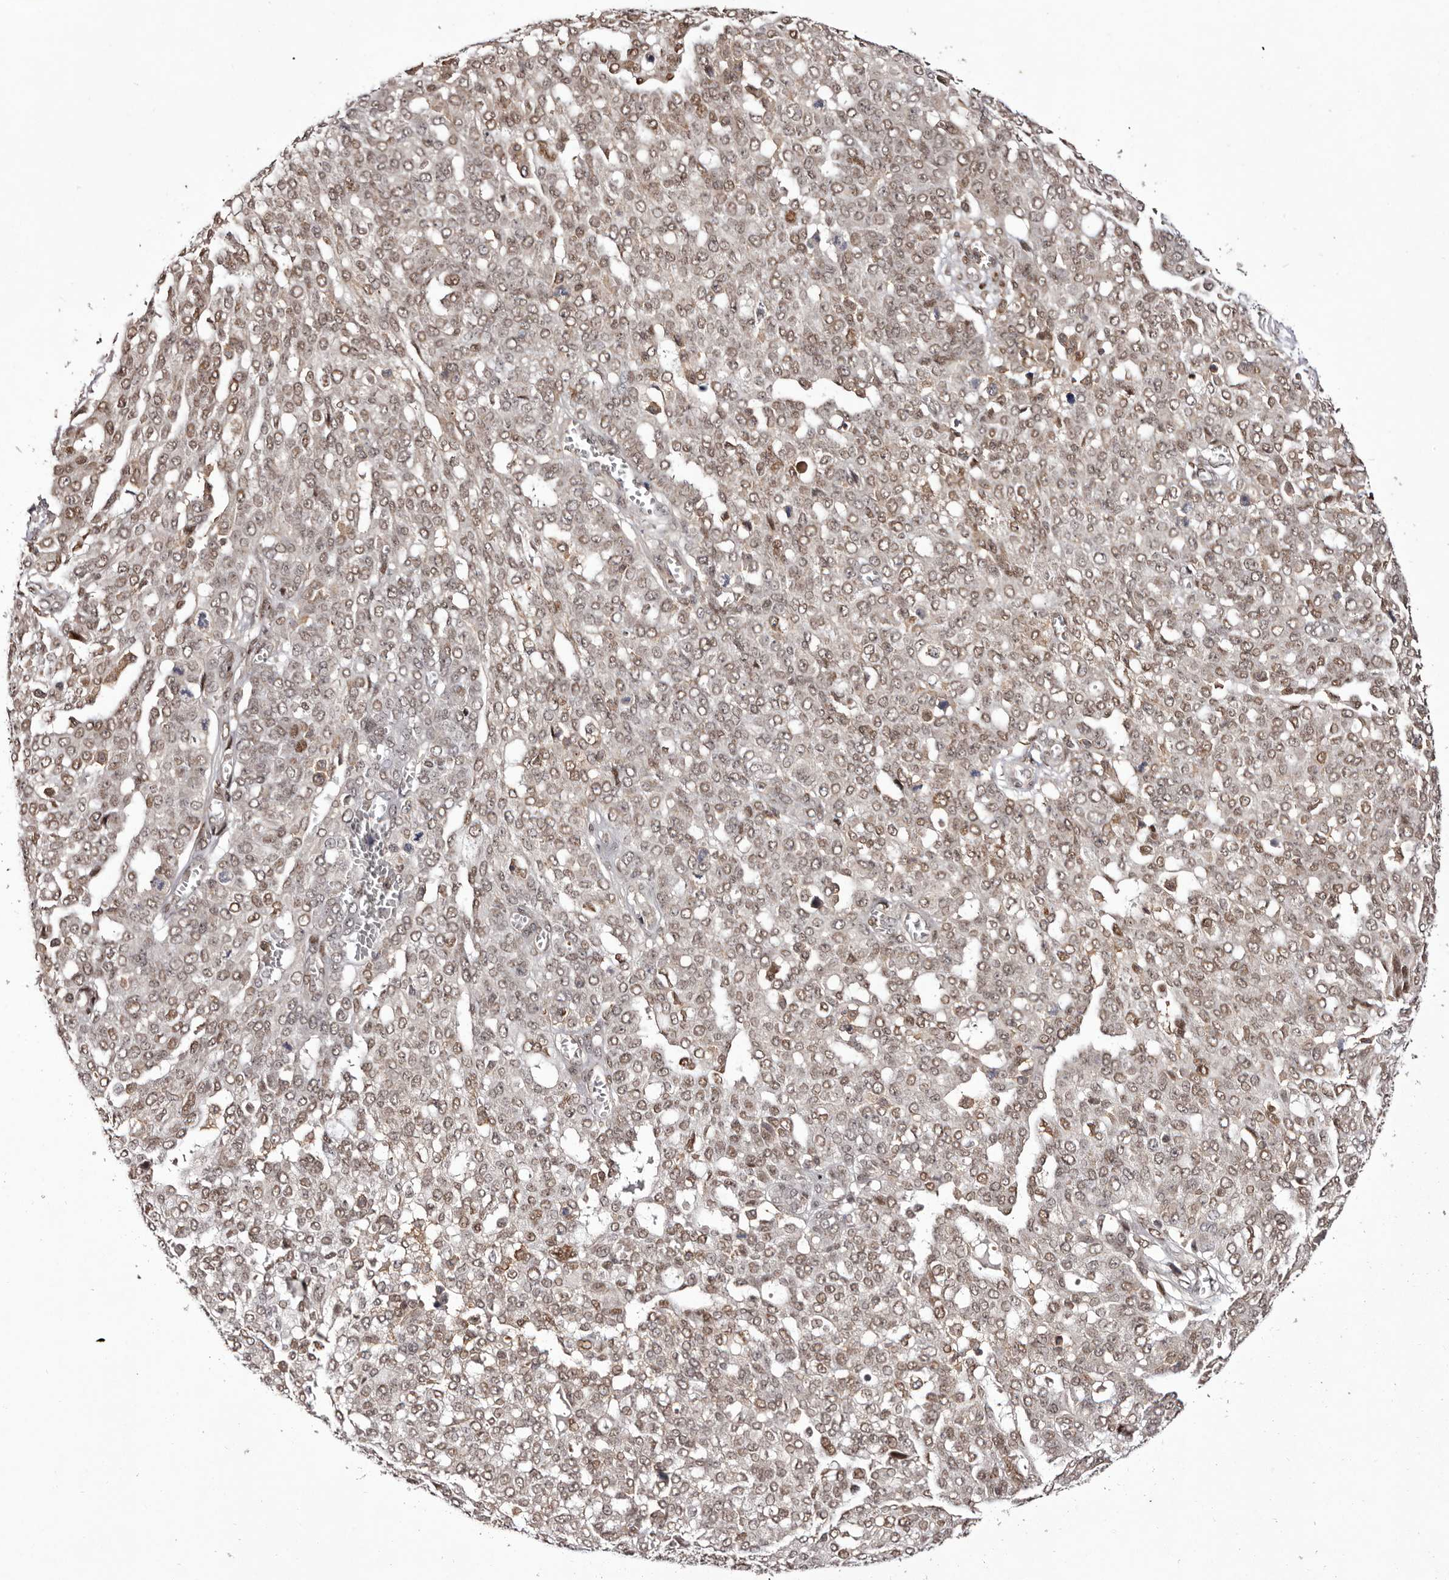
{"staining": {"intensity": "weak", "quantity": ">75%", "location": "nuclear"}, "tissue": "ovarian cancer", "cell_type": "Tumor cells", "image_type": "cancer", "snomed": [{"axis": "morphology", "description": "Cystadenocarcinoma, serous, NOS"}, {"axis": "topography", "description": "Soft tissue"}, {"axis": "topography", "description": "Ovary"}], "caption": "IHC (DAB (3,3'-diaminobenzidine)) staining of human ovarian serous cystadenocarcinoma displays weak nuclear protein positivity in approximately >75% of tumor cells. The staining was performed using DAB, with brown indicating positive protein expression. Nuclei are stained blue with hematoxylin.", "gene": "FBXO5", "patient": {"sex": "female", "age": 57}}